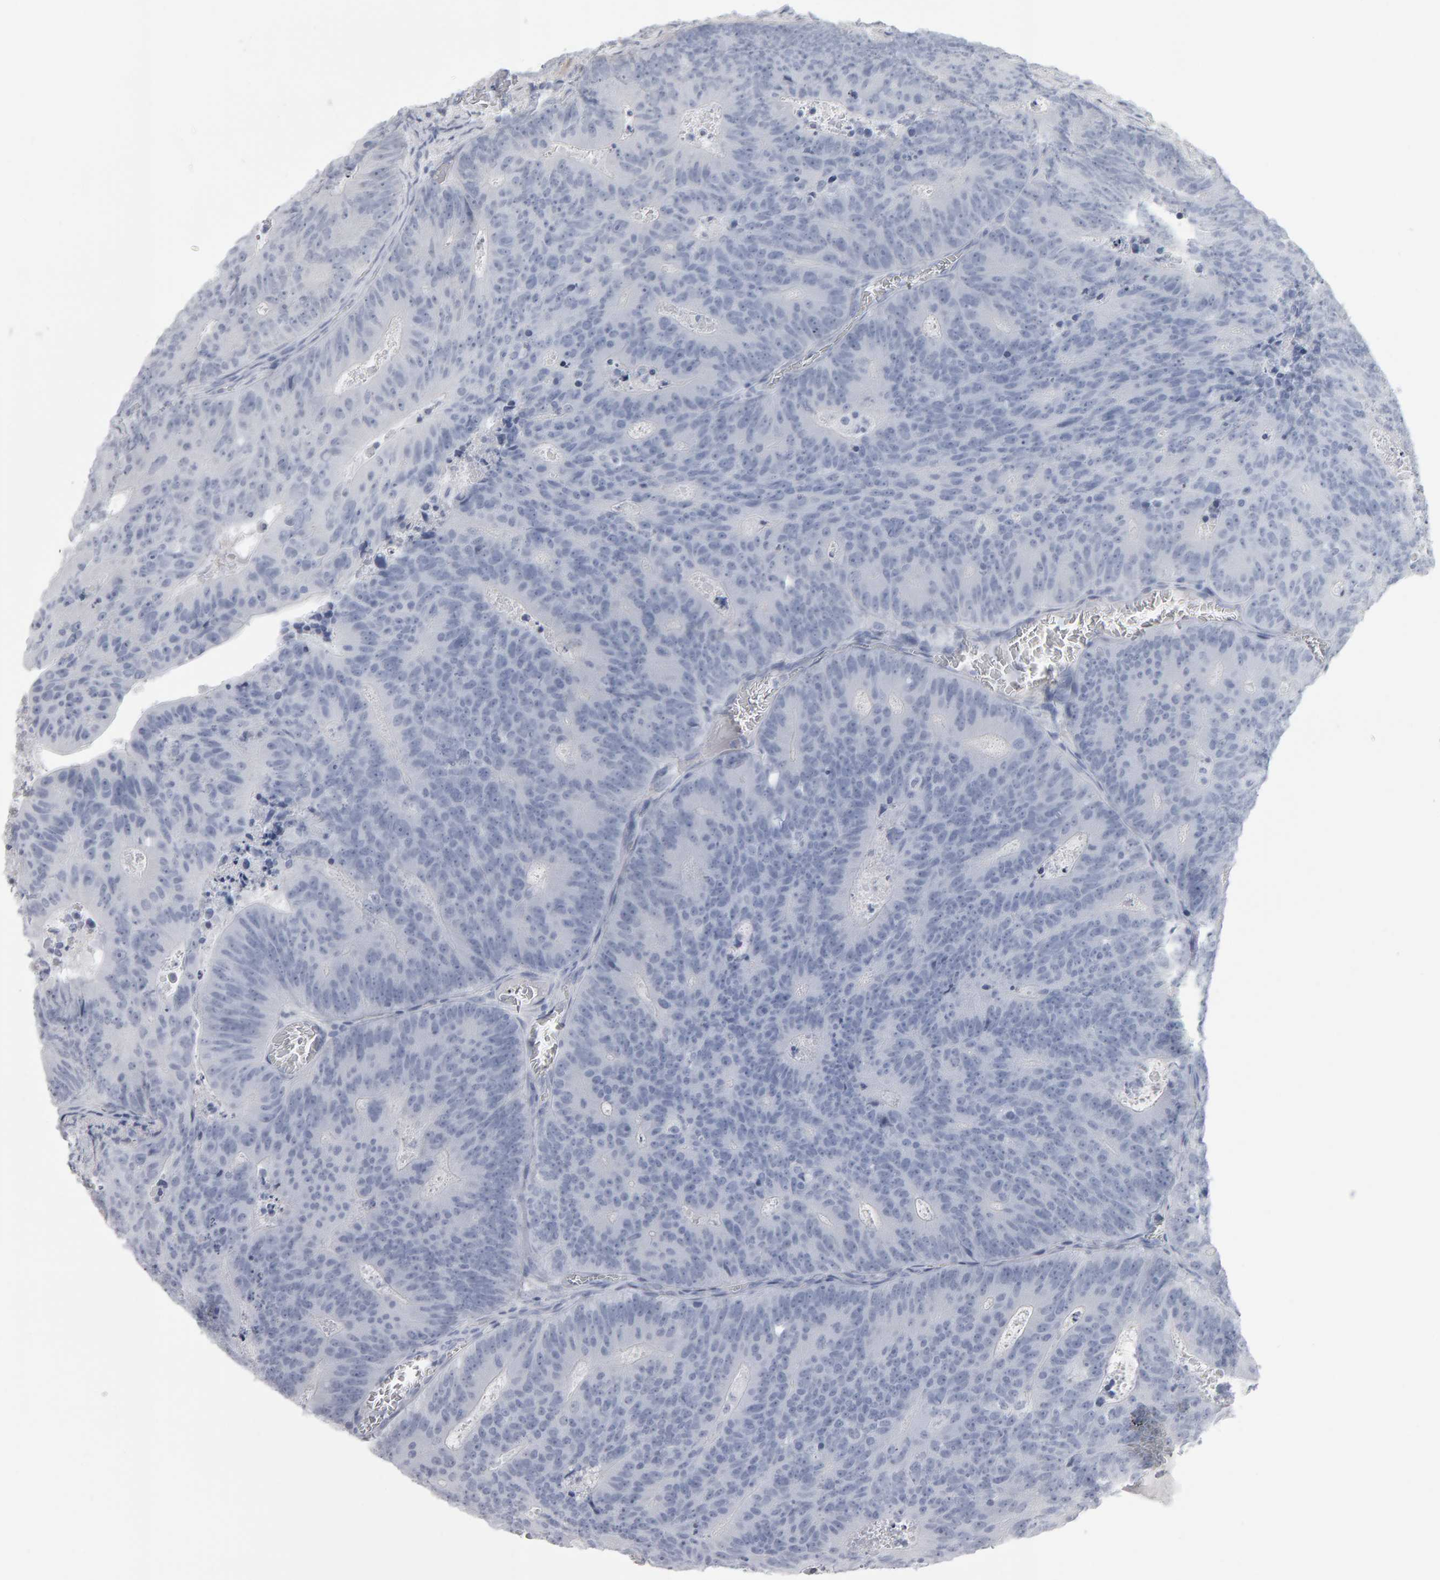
{"staining": {"intensity": "negative", "quantity": "none", "location": "none"}, "tissue": "colorectal cancer", "cell_type": "Tumor cells", "image_type": "cancer", "snomed": [{"axis": "morphology", "description": "Adenocarcinoma, NOS"}, {"axis": "topography", "description": "Colon"}], "caption": "High magnification brightfield microscopy of adenocarcinoma (colorectal) stained with DAB (3,3'-diaminobenzidine) (brown) and counterstained with hematoxylin (blue): tumor cells show no significant staining.", "gene": "NCDN", "patient": {"sex": "male", "age": 87}}